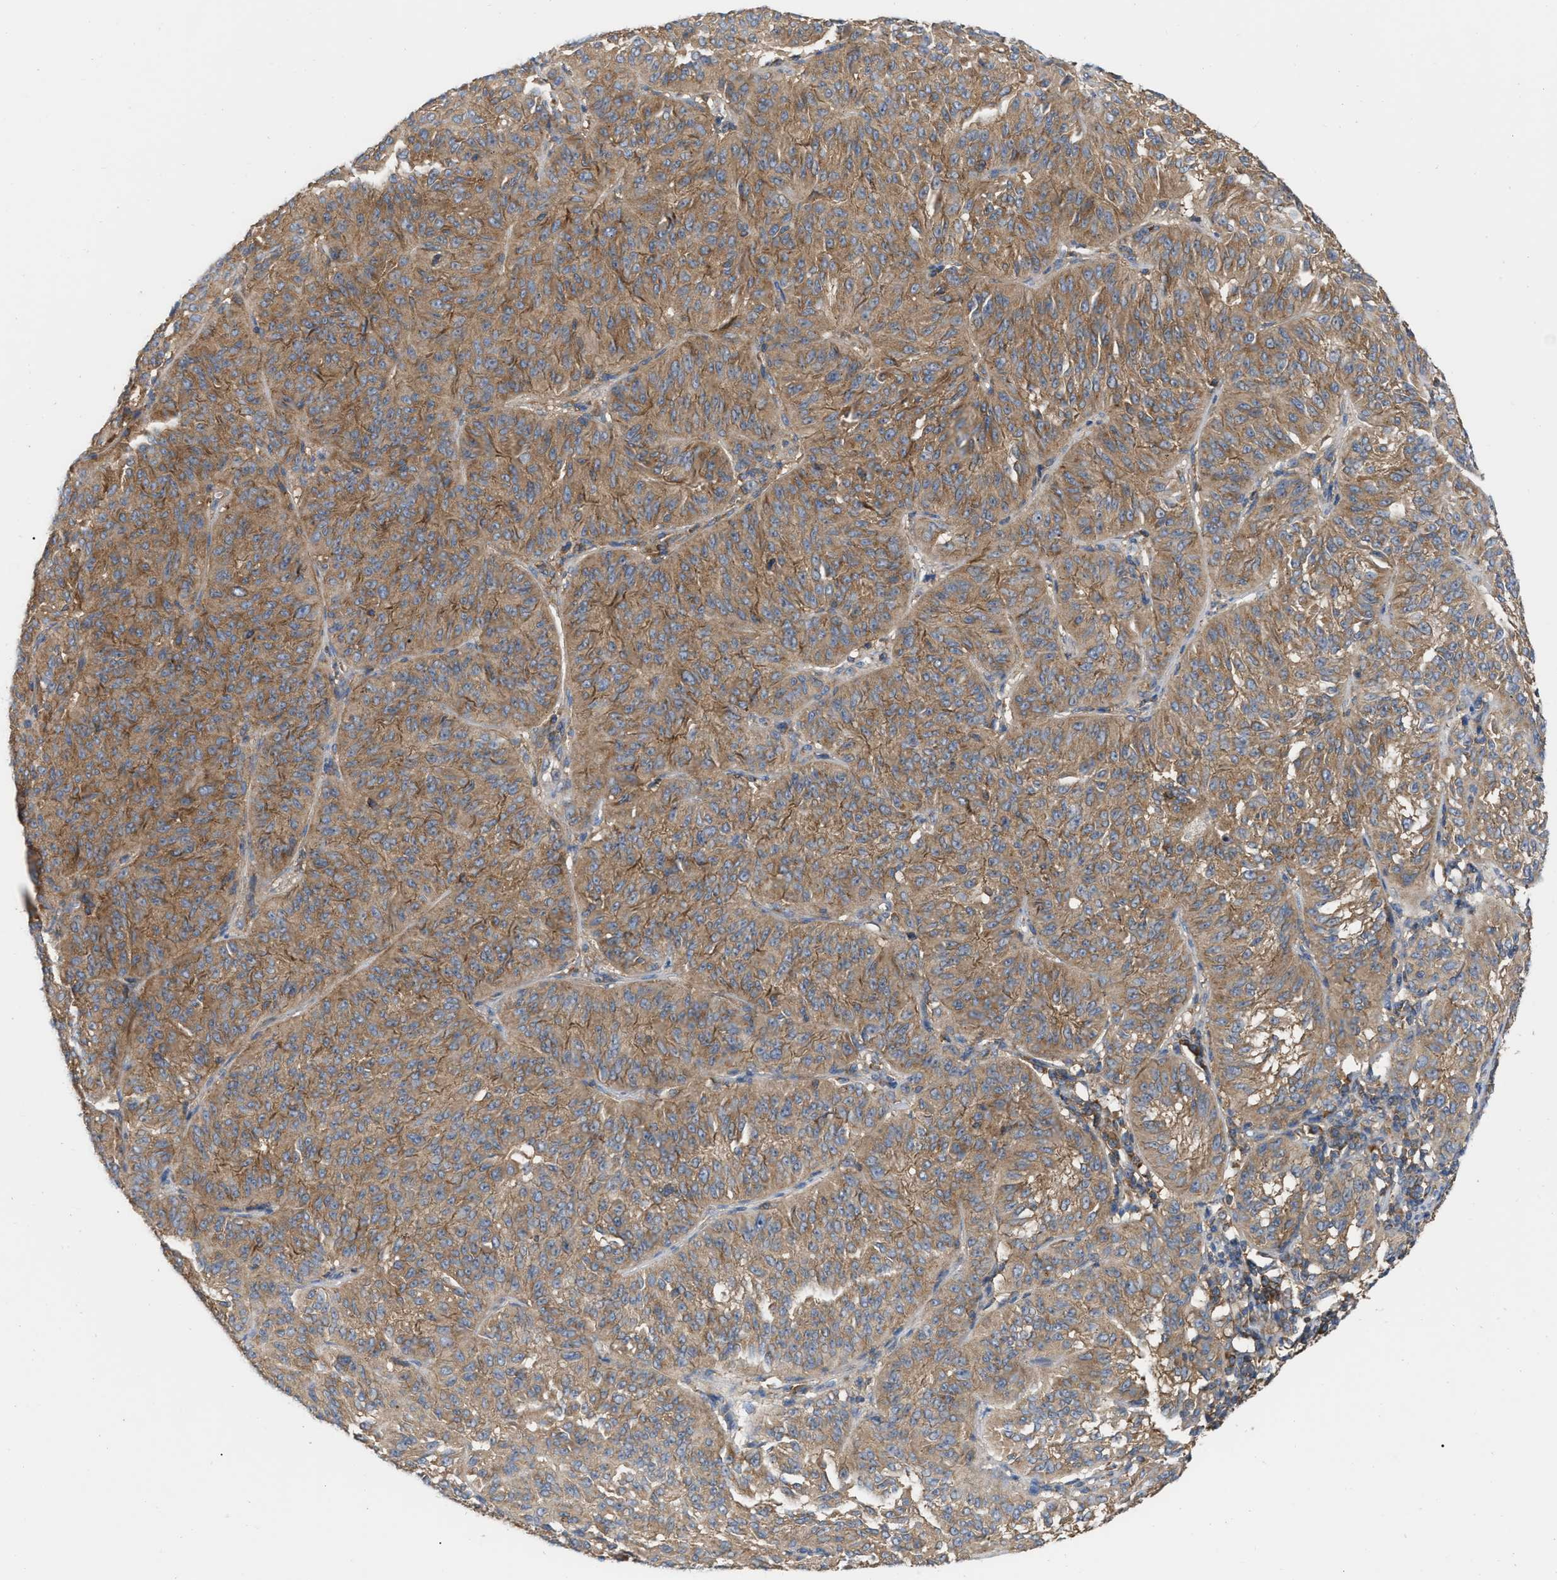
{"staining": {"intensity": "moderate", "quantity": ">75%", "location": "cytoplasmic/membranous"}, "tissue": "melanoma", "cell_type": "Tumor cells", "image_type": "cancer", "snomed": [{"axis": "morphology", "description": "Malignant melanoma, NOS"}, {"axis": "topography", "description": "Skin"}], "caption": "This image exhibits immunohistochemistry (IHC) staining of malignant melanoma, with medium moderate cytoplasmic/membranous staining in about >75% of tumor cells.", "gene": "RABEP1", "patient": {"sex": "female", "age": 72}}